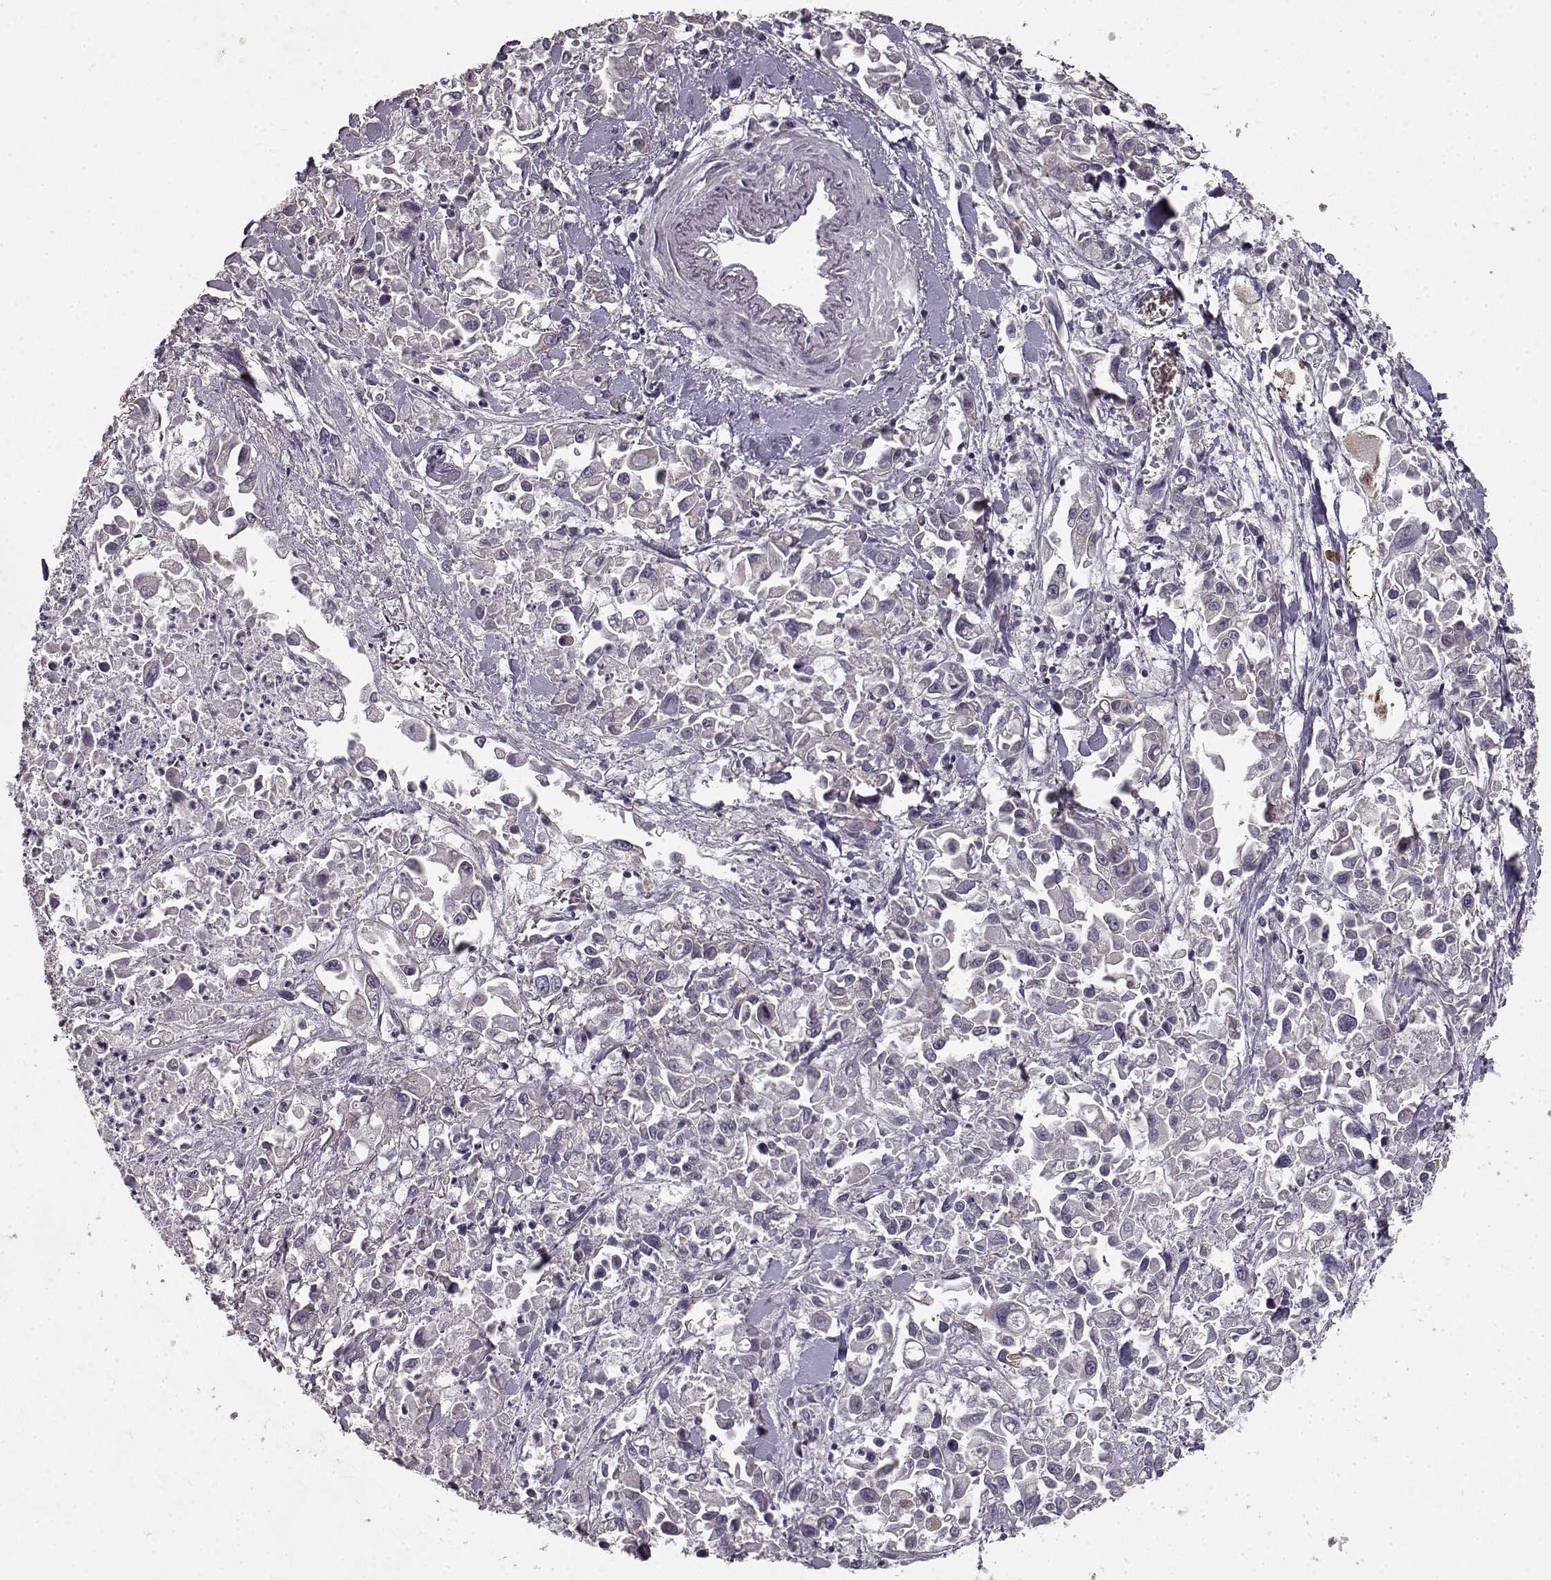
{"staining": {"intensity": "negative", "quantity": "none", "location": "none"}, "tissue": "pancreatic cancer", "cell_type": "Tumor cells", "image_type": "cancer", "snomed": [{"axis": "morphology", "description": "Adenocarcinoma, NOS"}, {"axis": "topography", "description": "Pancreas"}], "caption": "Immunohistochemistry (IHC) of adenocarcinoma (pancreatic) exhibits no positivity in tumor cells.", "gene": "ERBB3", "patient": {"sex": "female", "age": 83}}